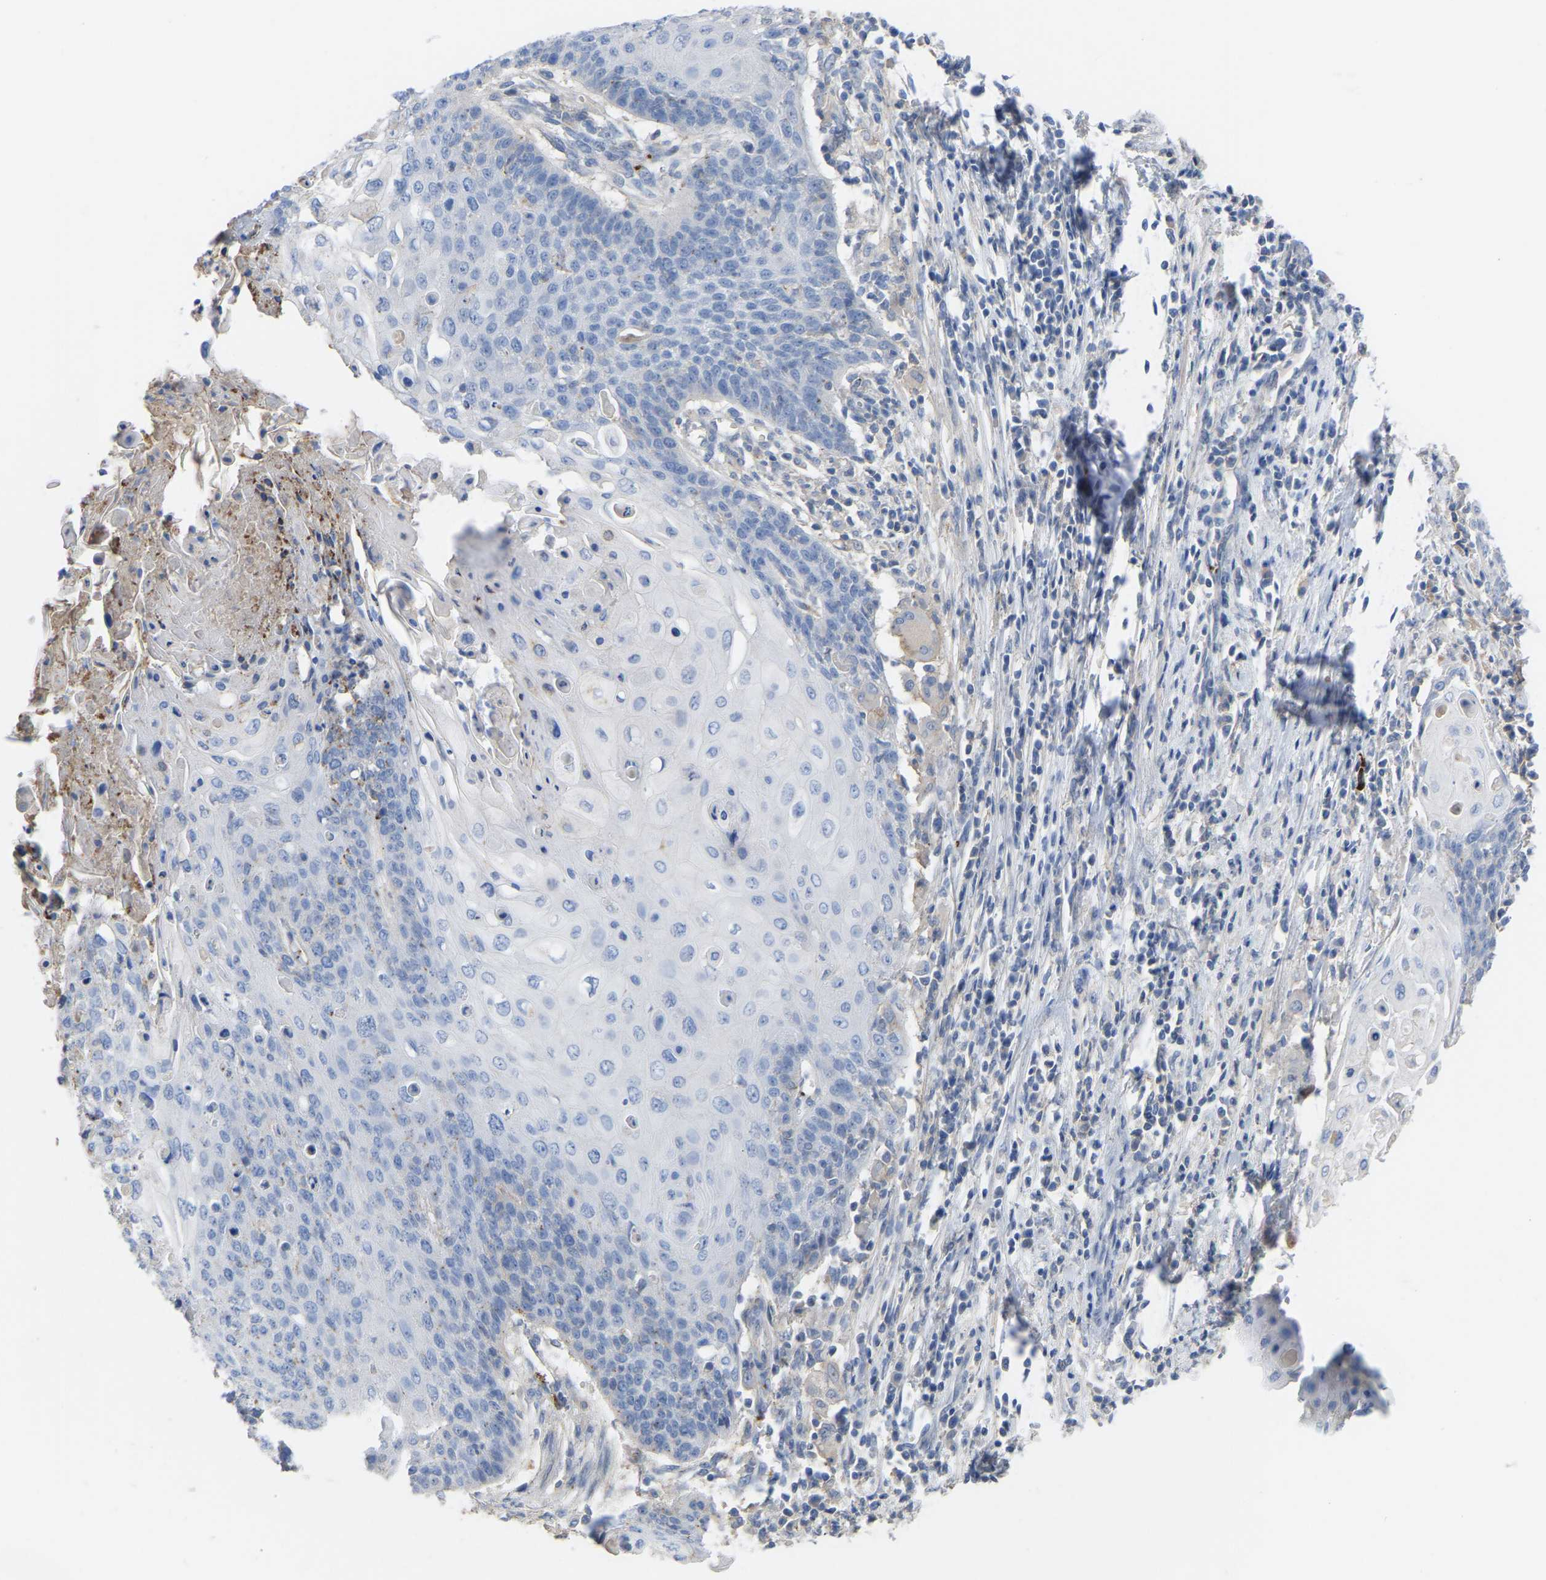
{"staining": {"intensity": "negative", "quantity": "none", "location": "none"}, "tissue": "cervical cancer", "cell_type": "Tumor cells", "image_type": "cancer", "snomed": [{"axis": "morphology", "description": "Squamous cell carcinoma, NOS"}, {"axis": "topography", "description": "Cervix"}], "caption": "IHC of human cervical squamous cell carcinoma shows no expression in tumor cells.", "gene": "ZNF449", "patient": {"sex": "female", "age": 39}}